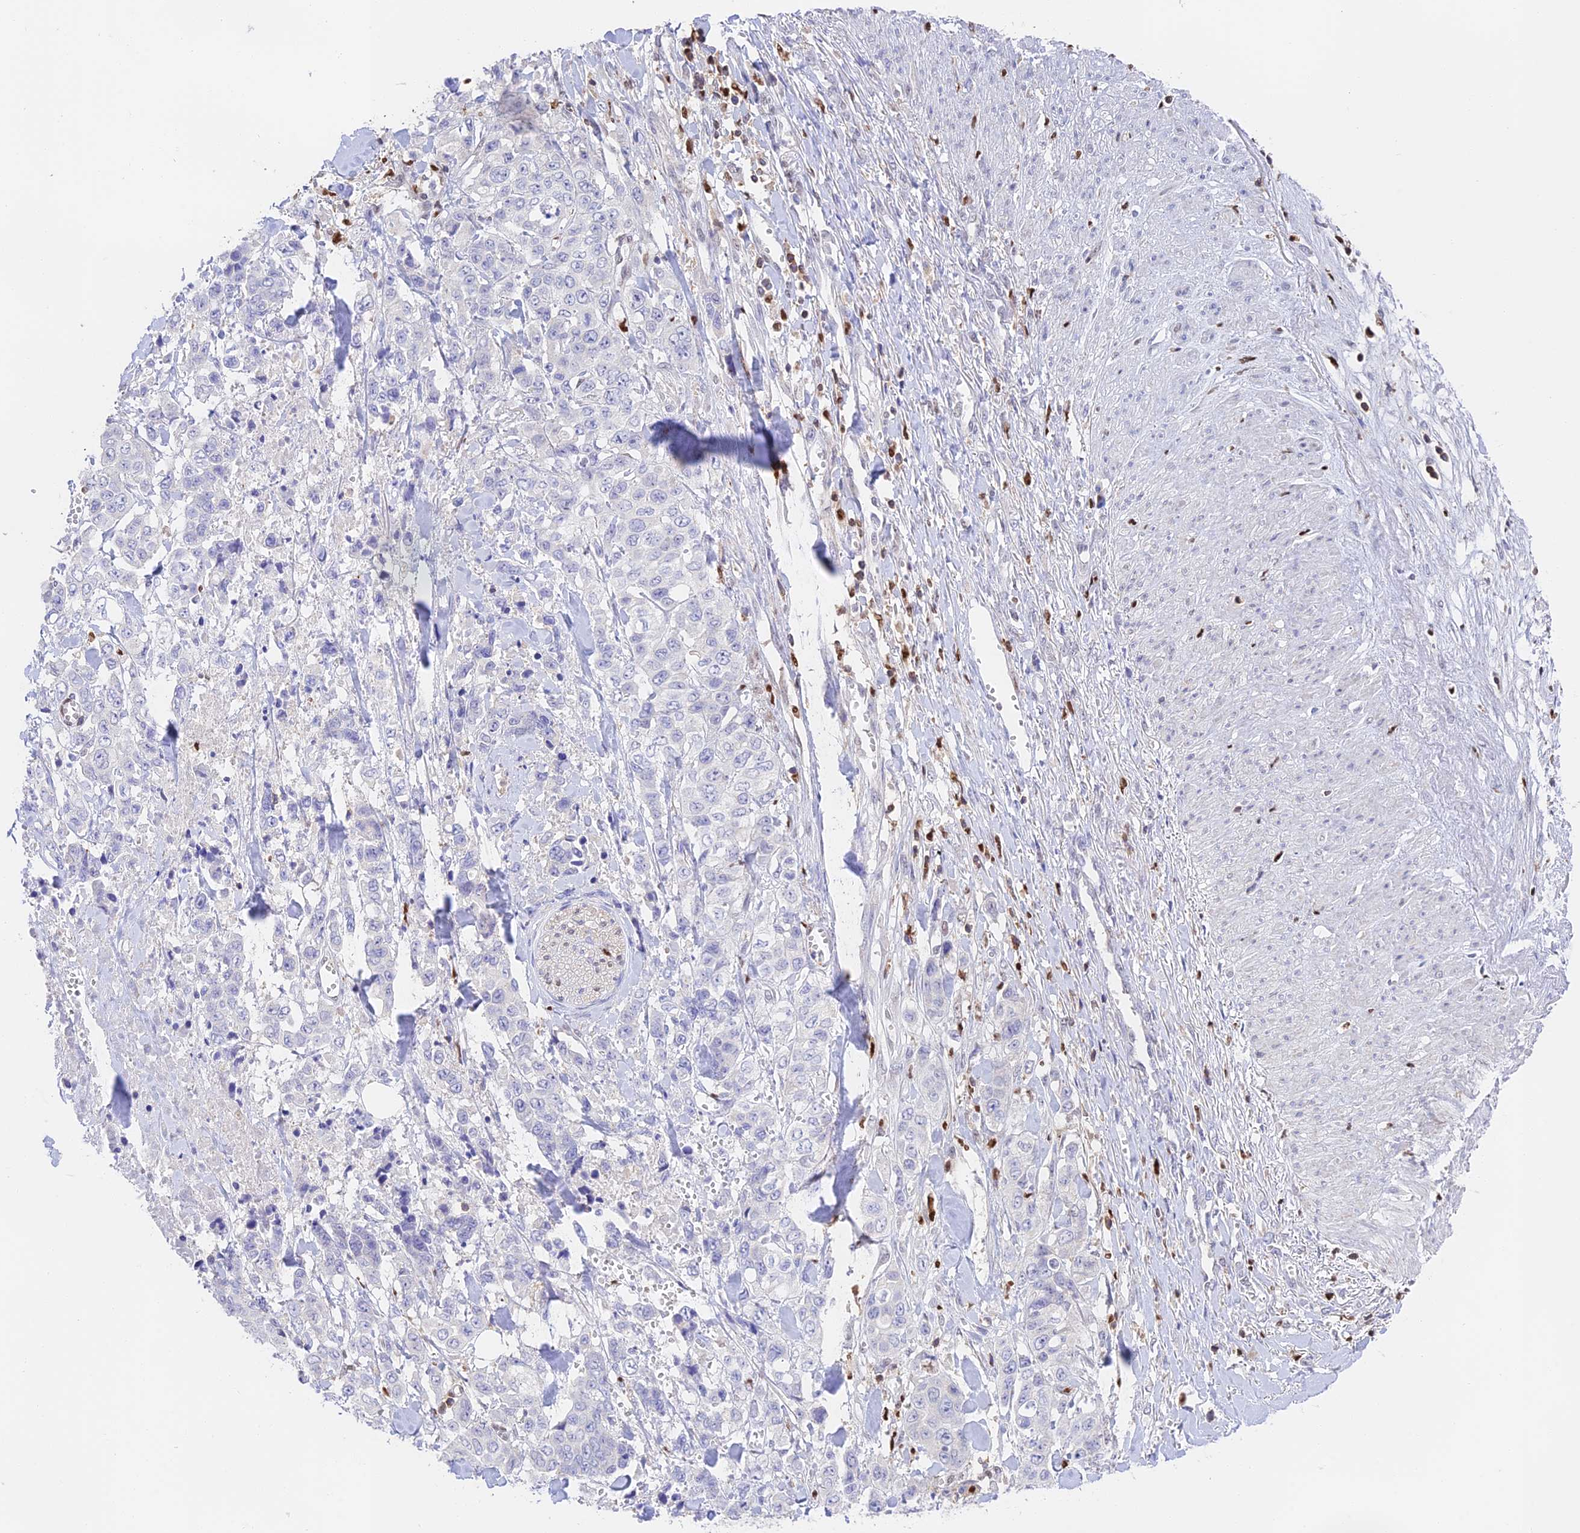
{"staining": {"intensity": "negative", "quantity": "none", "location": "none"}, "tissue": "stomach cancer", "cell_type": "Tumor cells", "image_type": "cancer", "snomed": [{"axis": "morphology", "description": "Adenocarcinoma, NOS"}, {"axis": "topography", "description": "Stomach, upper"}], "caption": "High magnification brightfield microscopy of stomach cancer (adenocarcinoma) stained with DAB (3,3'-diaminobenzidine) (brown) and counterstained with hematoxylin (blue): tumor cells show no significant expression. (Stains: DAB (3,3'-diaminobenzidine) immunohistochemistry with hematoxylin counter stain, Microscopy: brightfield microscopy at high magnification).", "gene": "DENND1C", "patient": {"sex": "male", "age": 62}}